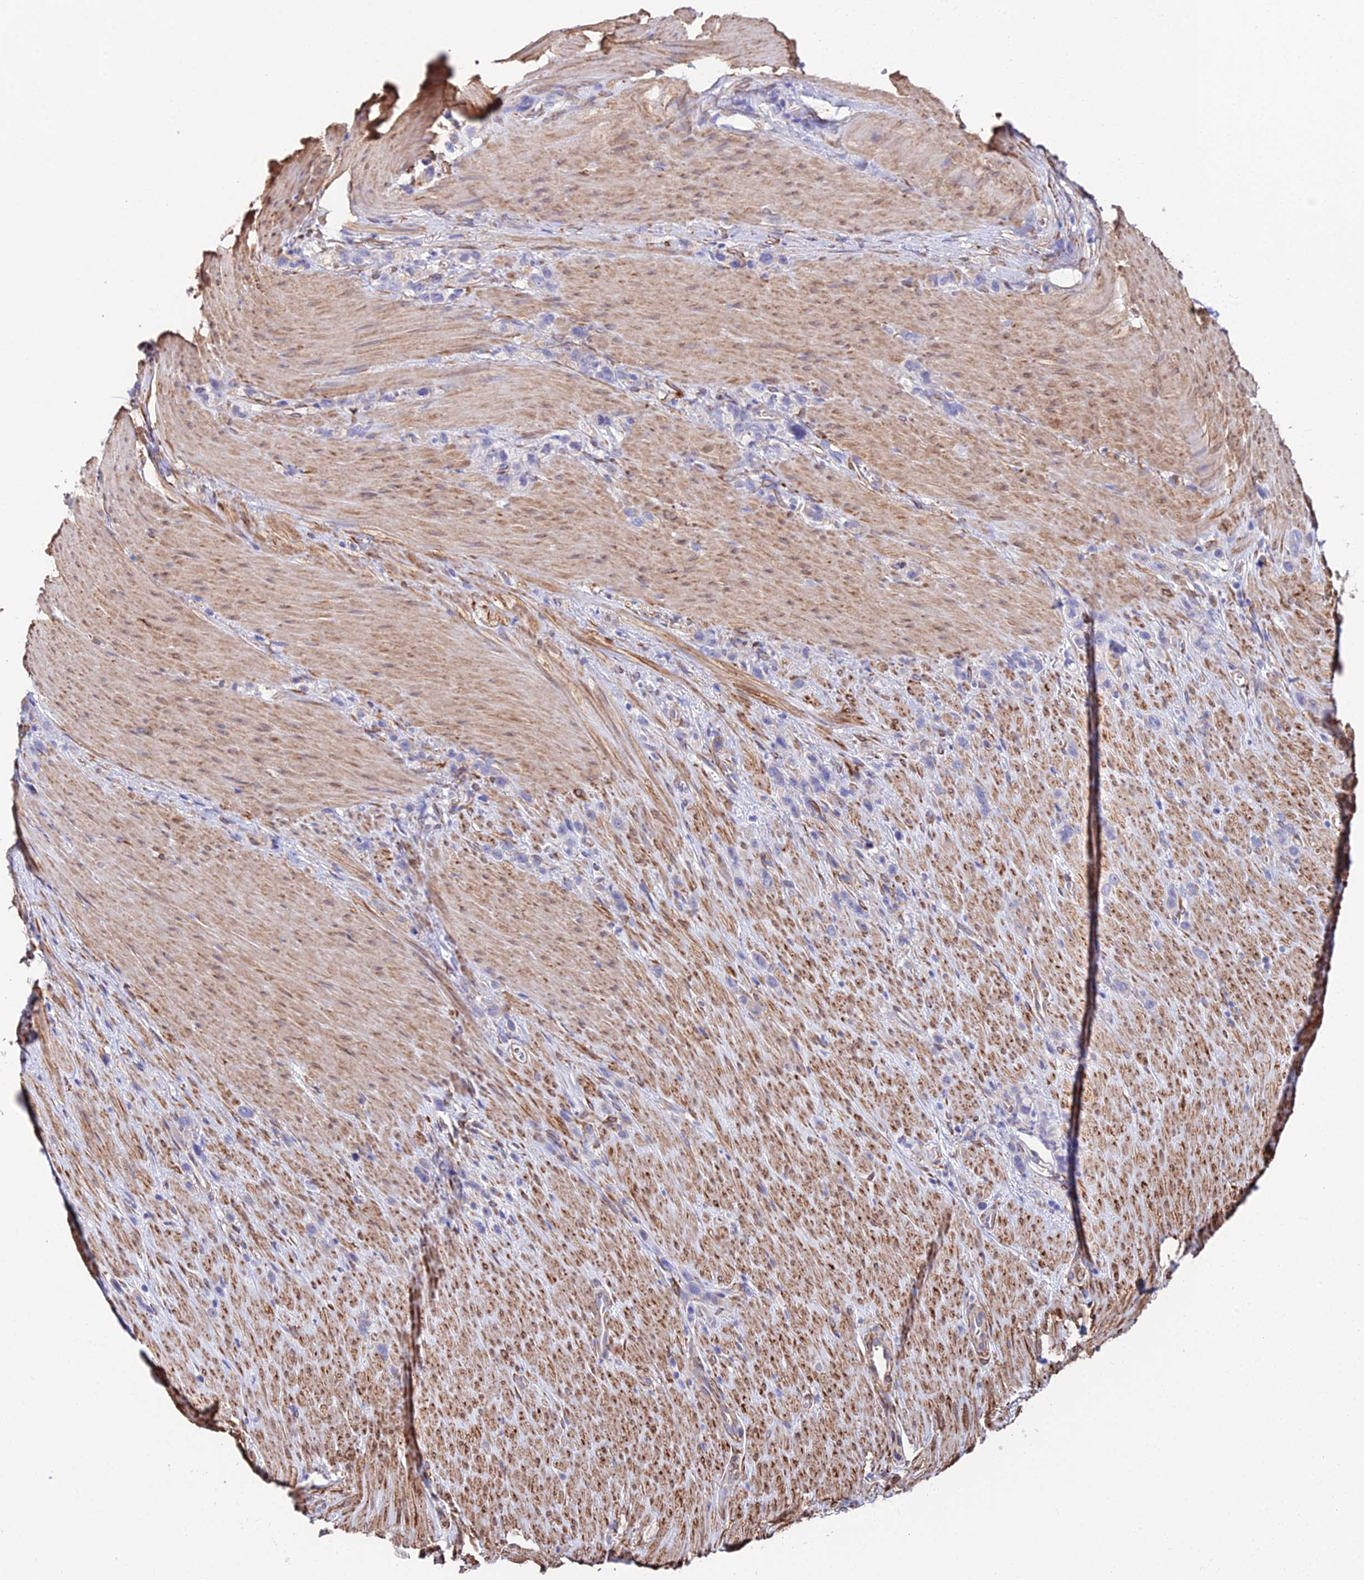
{"staining": {"intensity": "negative", "quantity": "none", "location": "none"}, "tissue": "stomach cancer", "cell_type": "Tumor cells", "image_type": "cancer", "snomed": [{"axis": "morphology", "description": "Adenocarcinoma, NOS"}, {"axis": "topography", "description": "Stomach"}], "caption": "DAB immunohistochemical staining of stomach cancer shows no significant staining in tumor cells.", "gene": "MXRA7", "patient": {"sex": "female", "age": 65}}